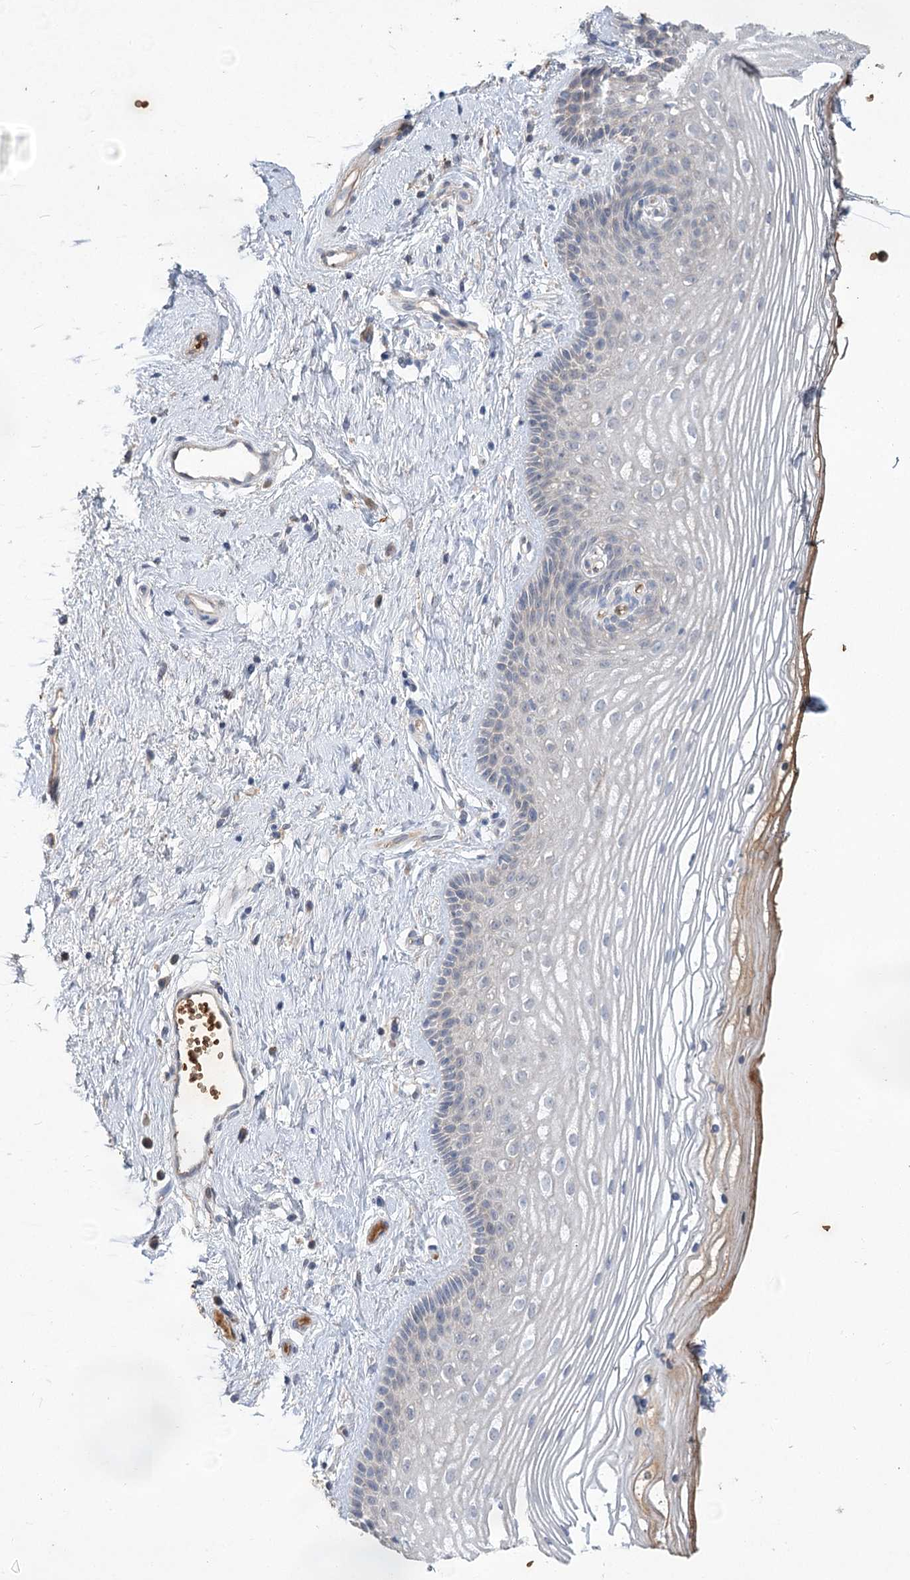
{"staining": {"intensity": "moderate", "quantity": "<25%", "location": "cytoplasmic/membranous"}, "tissue": "vagina", "cell_type": "Squamous epithelial cells", "image_type": "normal", "snomed": [{"axis": "morphology", "description": "Normal tissue, NOS"}, {"axis": "topography", "description": "Vagina"}], "caption": "Squamous epithelial cells reveal moderate cytoplasmic/membranous staining in about <25% of cells in benign vagina.", "gene": "HBA1", "patient": {"sex": "female", "age": 46}}